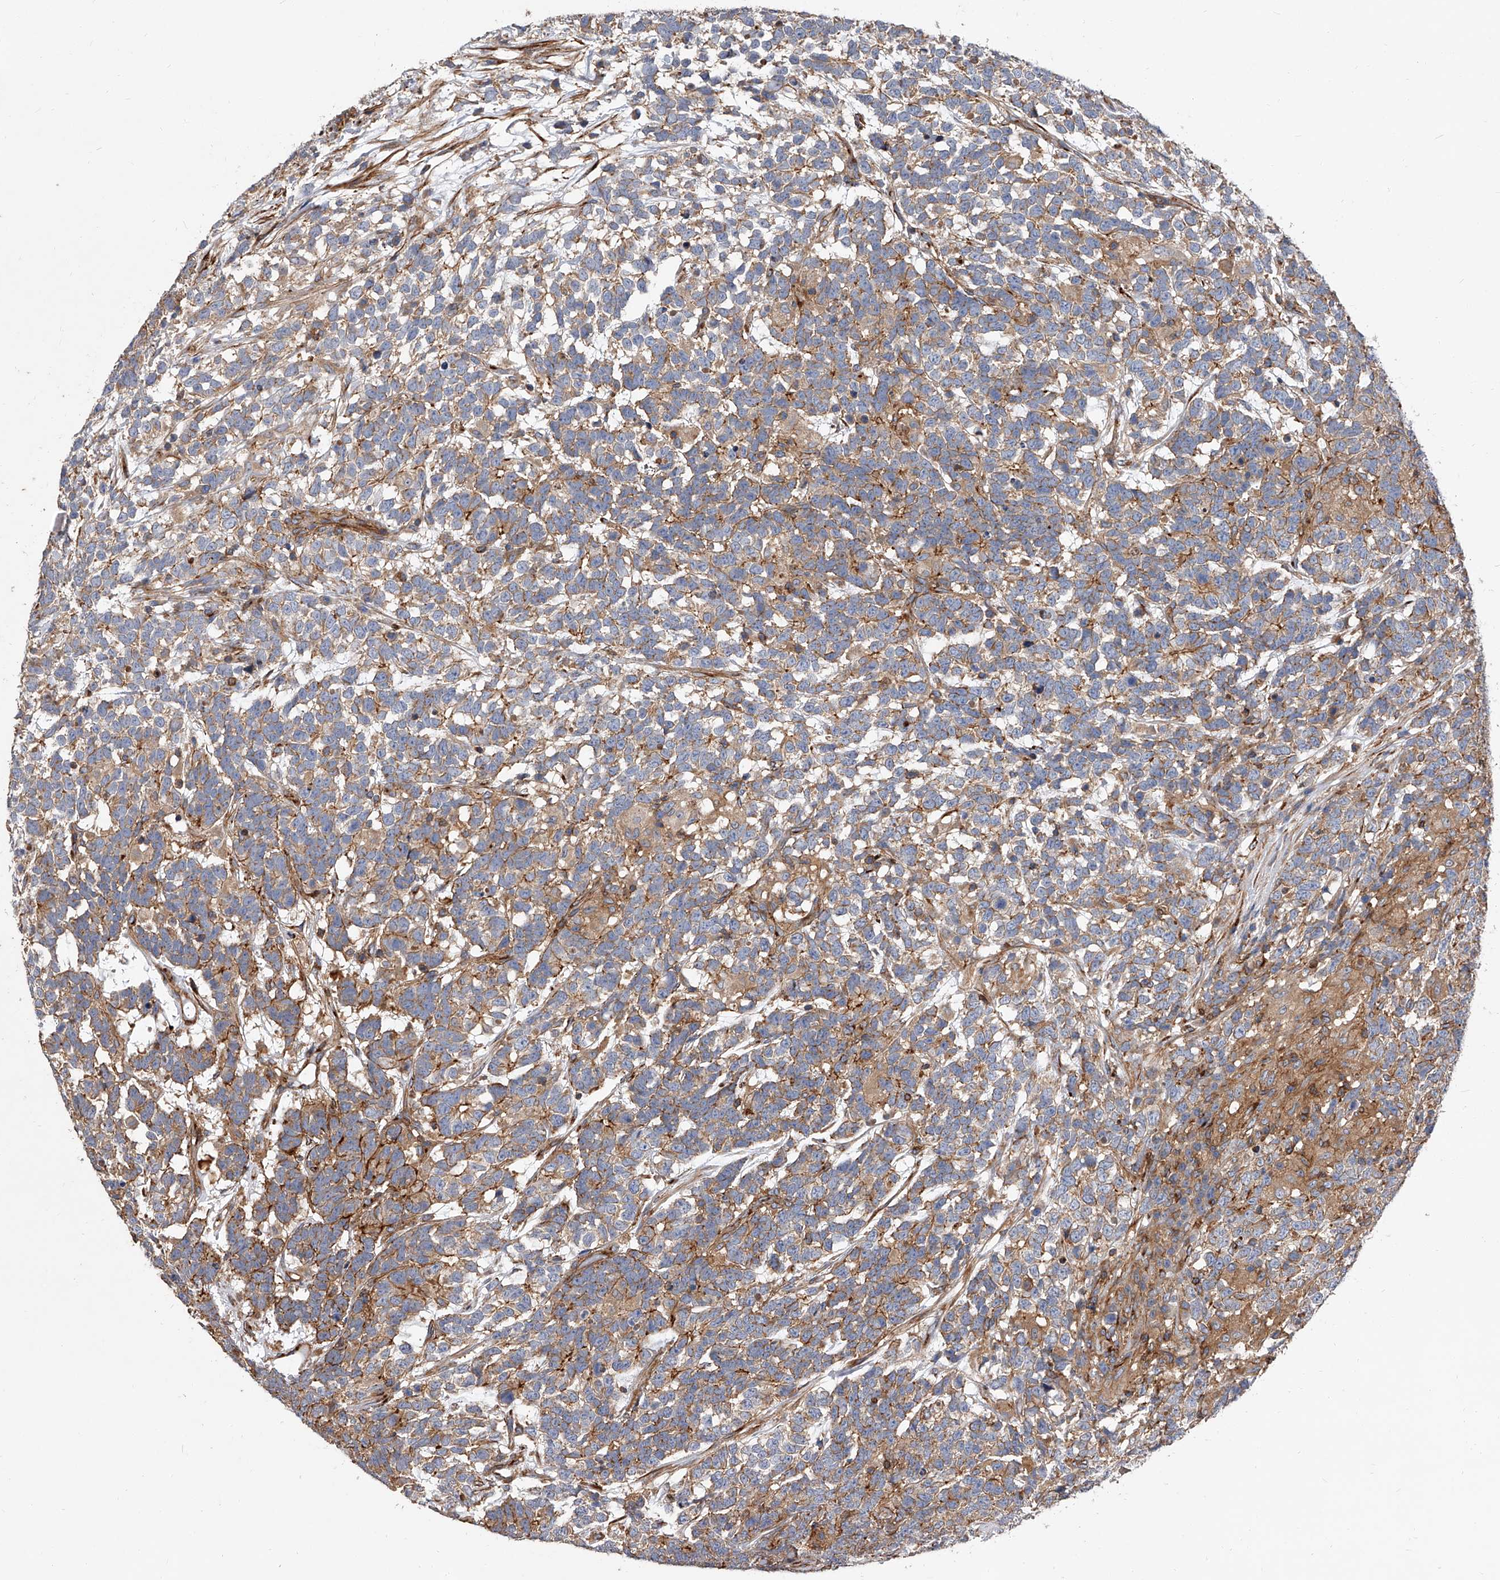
{"staining": {"intensity": "moderate", "quantity": ">75%", "location": "cytoplasmic/membranous"}, "tissue": "testis cancer", "cell_type": "Tumor cells", "image_type": "cancer", "snomed": [{"axis": "morphology", "description": "Carcinoma, Embryonal, NOS"}, {"axis": "topography", "description": "Testis"}], "caption": "Immunohistochemical staining of embryonal carcinoma (testis) demonstrates medium levels of moderate cytoplasmic/membranous positivity in approximately >75% of tumor cells.", "gene": "PISD", "patient": {"sex": "male", "age": 26}}